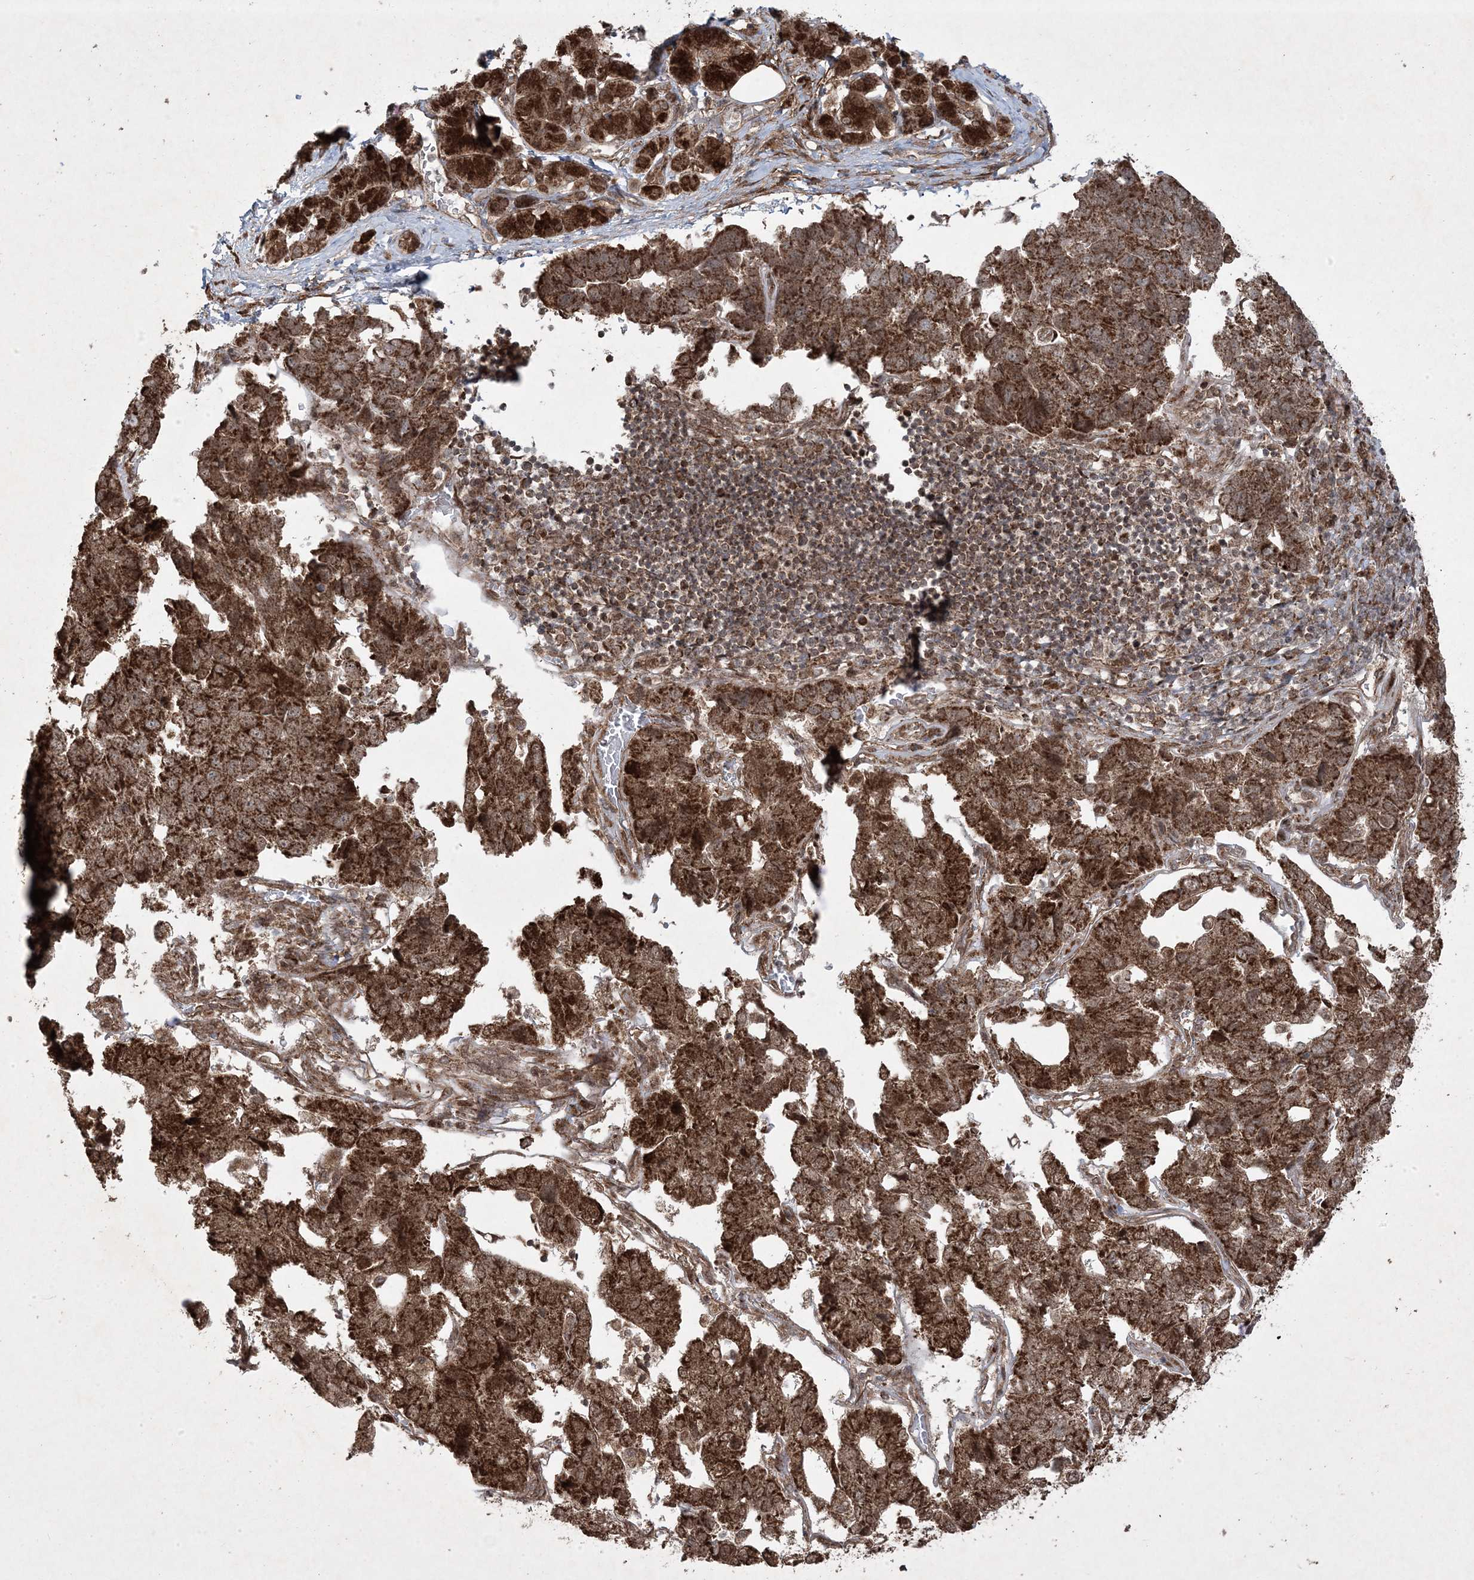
{"staining": {"intensity": "moderate", "quantity": ">75%", "location": "cytoplasmic/membranous,nuclear"}, "tissue": "pancreatic cancer", "cell_type": "Tumor cells", "image_type": "cancer", "snomed": [{"axis": "morphology", "description": "Adenocarcinoma, NOS"}, {"axis": "topography", "description": "Pancreas"}], "caption": "Moderate cytoplasmic/membranous and nuclear protein staining is identified in about >75% of tumor cells in pancreatic cancer (adenocarcinoma).", "gene": "PLEKHM2", "patient": {"sex": "female", "age": 61}}